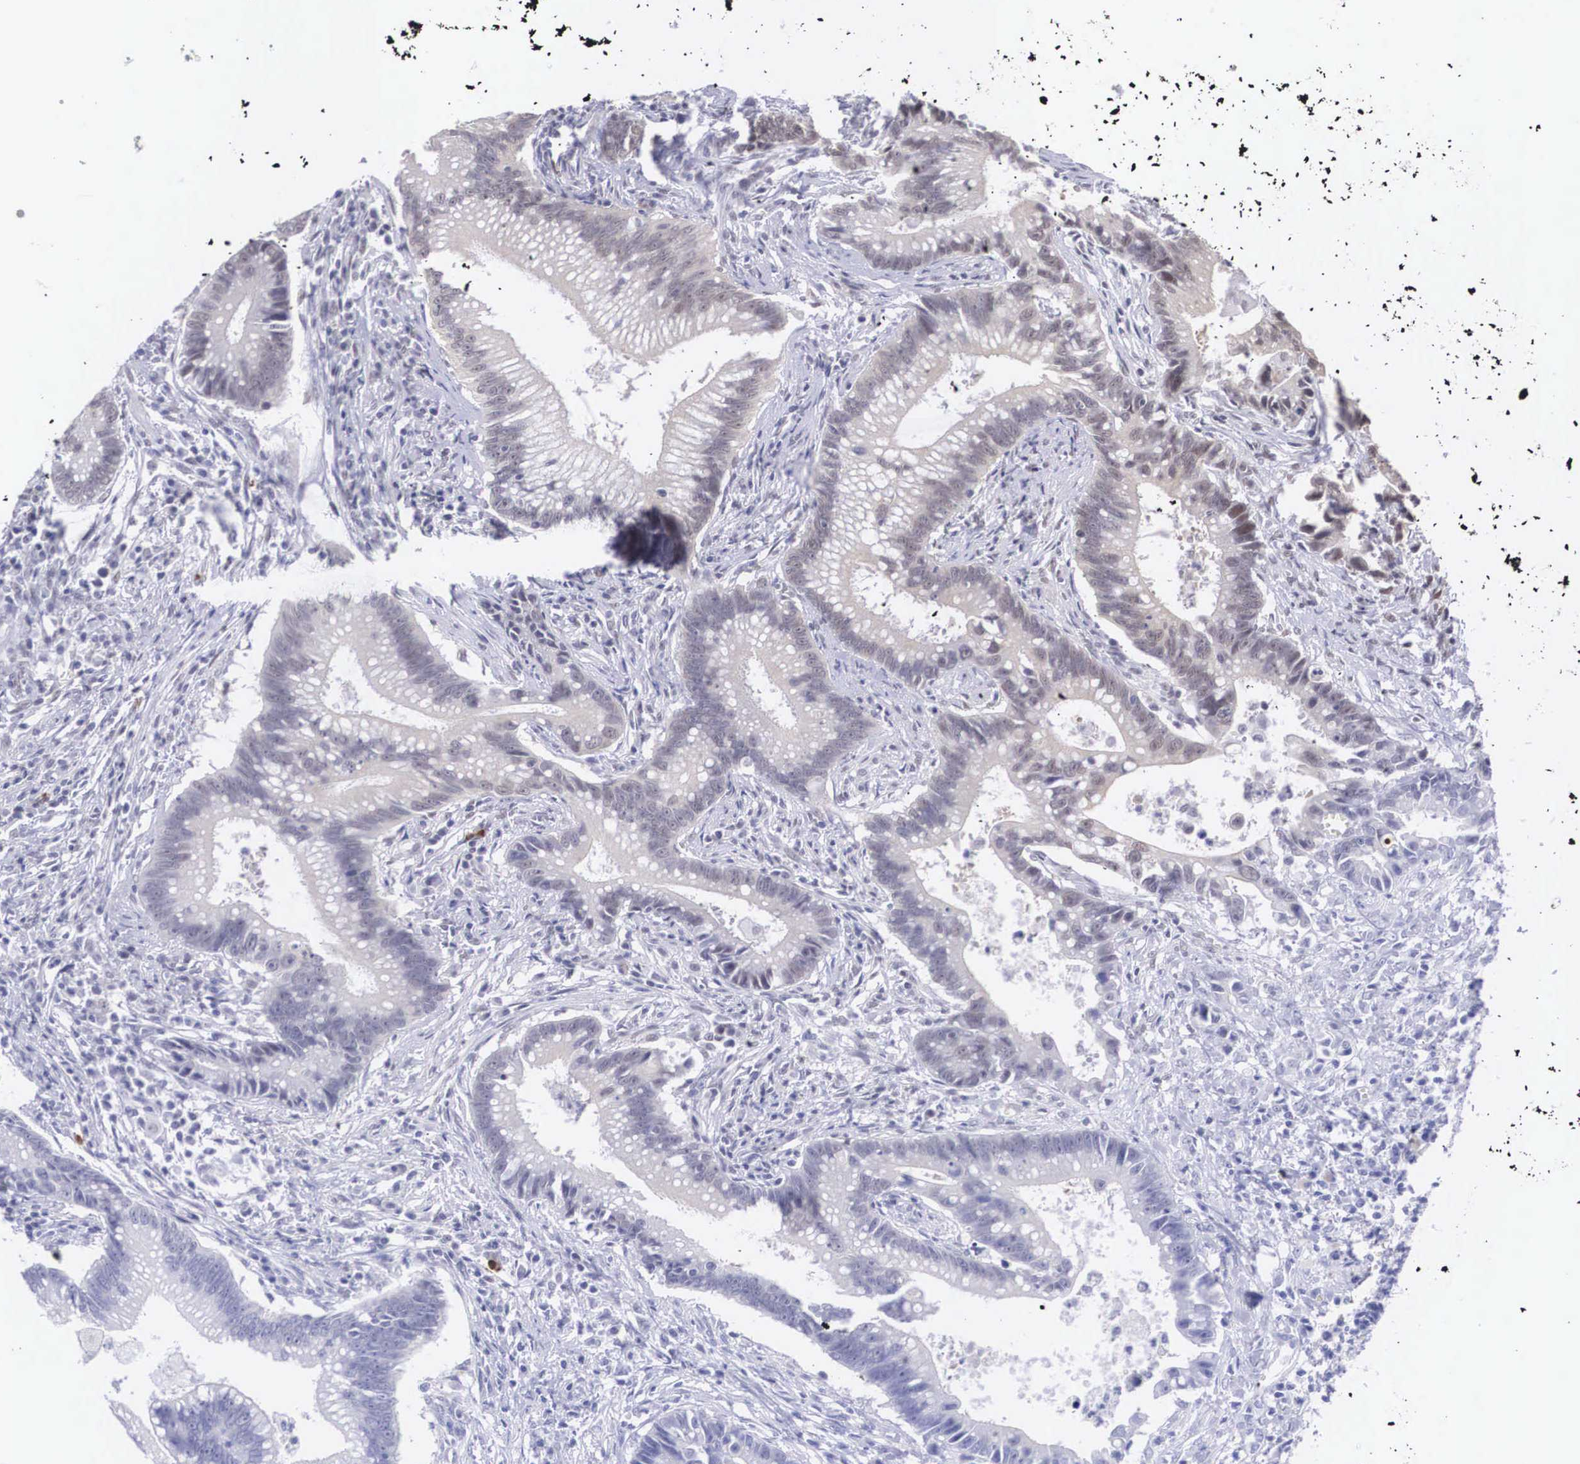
{"staining": {"intensity": "weak", "quantity": "25%-75%", "location": "cytoplasmic/membranous,nuclear"}, "tissue": "colorectal cancer", "cell_type": "Tumor cells", "image_type": "cancer", "snomed": [{"axis": "morphology", "description": "Adenocarcinoma, NOS"}, {"axis": "topography", "description": "Rectum"}], "caption": "Tumor cells show low levels of weak cytoplasmic/membranous and nuclear positivity in approximately 25%-75% of cells in human colorectal cancer.", "gene": "NINL", "patient": {"sex": "female", "age": 81}}